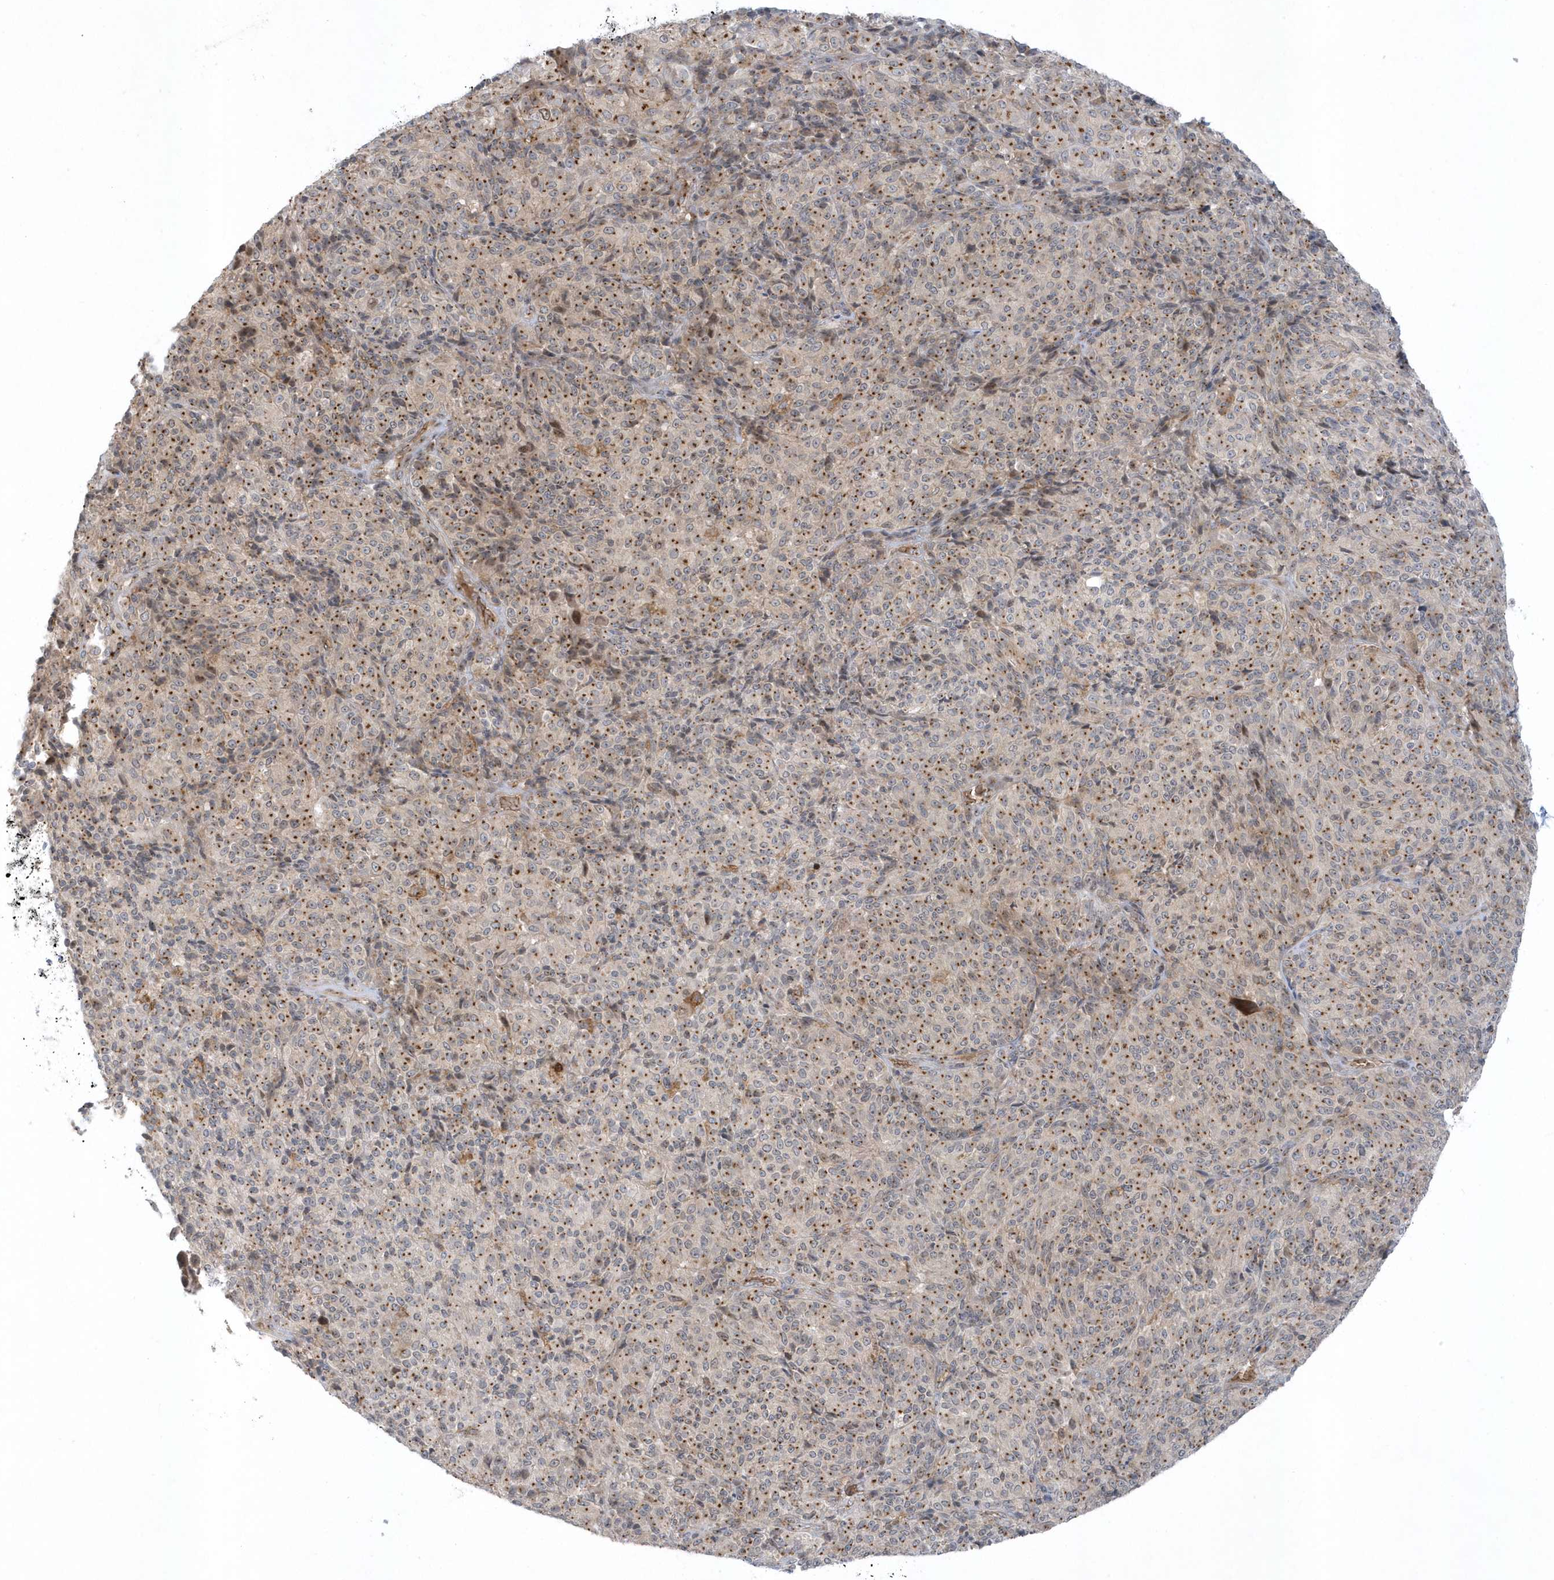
{"staining": {"intensity": "moderate", "quantity": ">75%", "location": "cytoplasmic/membranous"}, "tissue": "melanoma", "cell_type": "Tumor cells", "image_type": "cancer", "snomed": [{"axis": "morphology", "description": "Malignant melanoma, Metastatic site"}, {"axis": "topography", "description": "Brain"}], "caption": "IHC of melanoma displays medium levels of moderate cytoplasmic/membranous staining in about >75% of tumor cells. The staining was performed using DAB, with brown indicating positive protein expression. Nuclei are stained blue with hematoxylin.", "gene": "RPP40", "patient": {"sex": "female", "age": 56}}